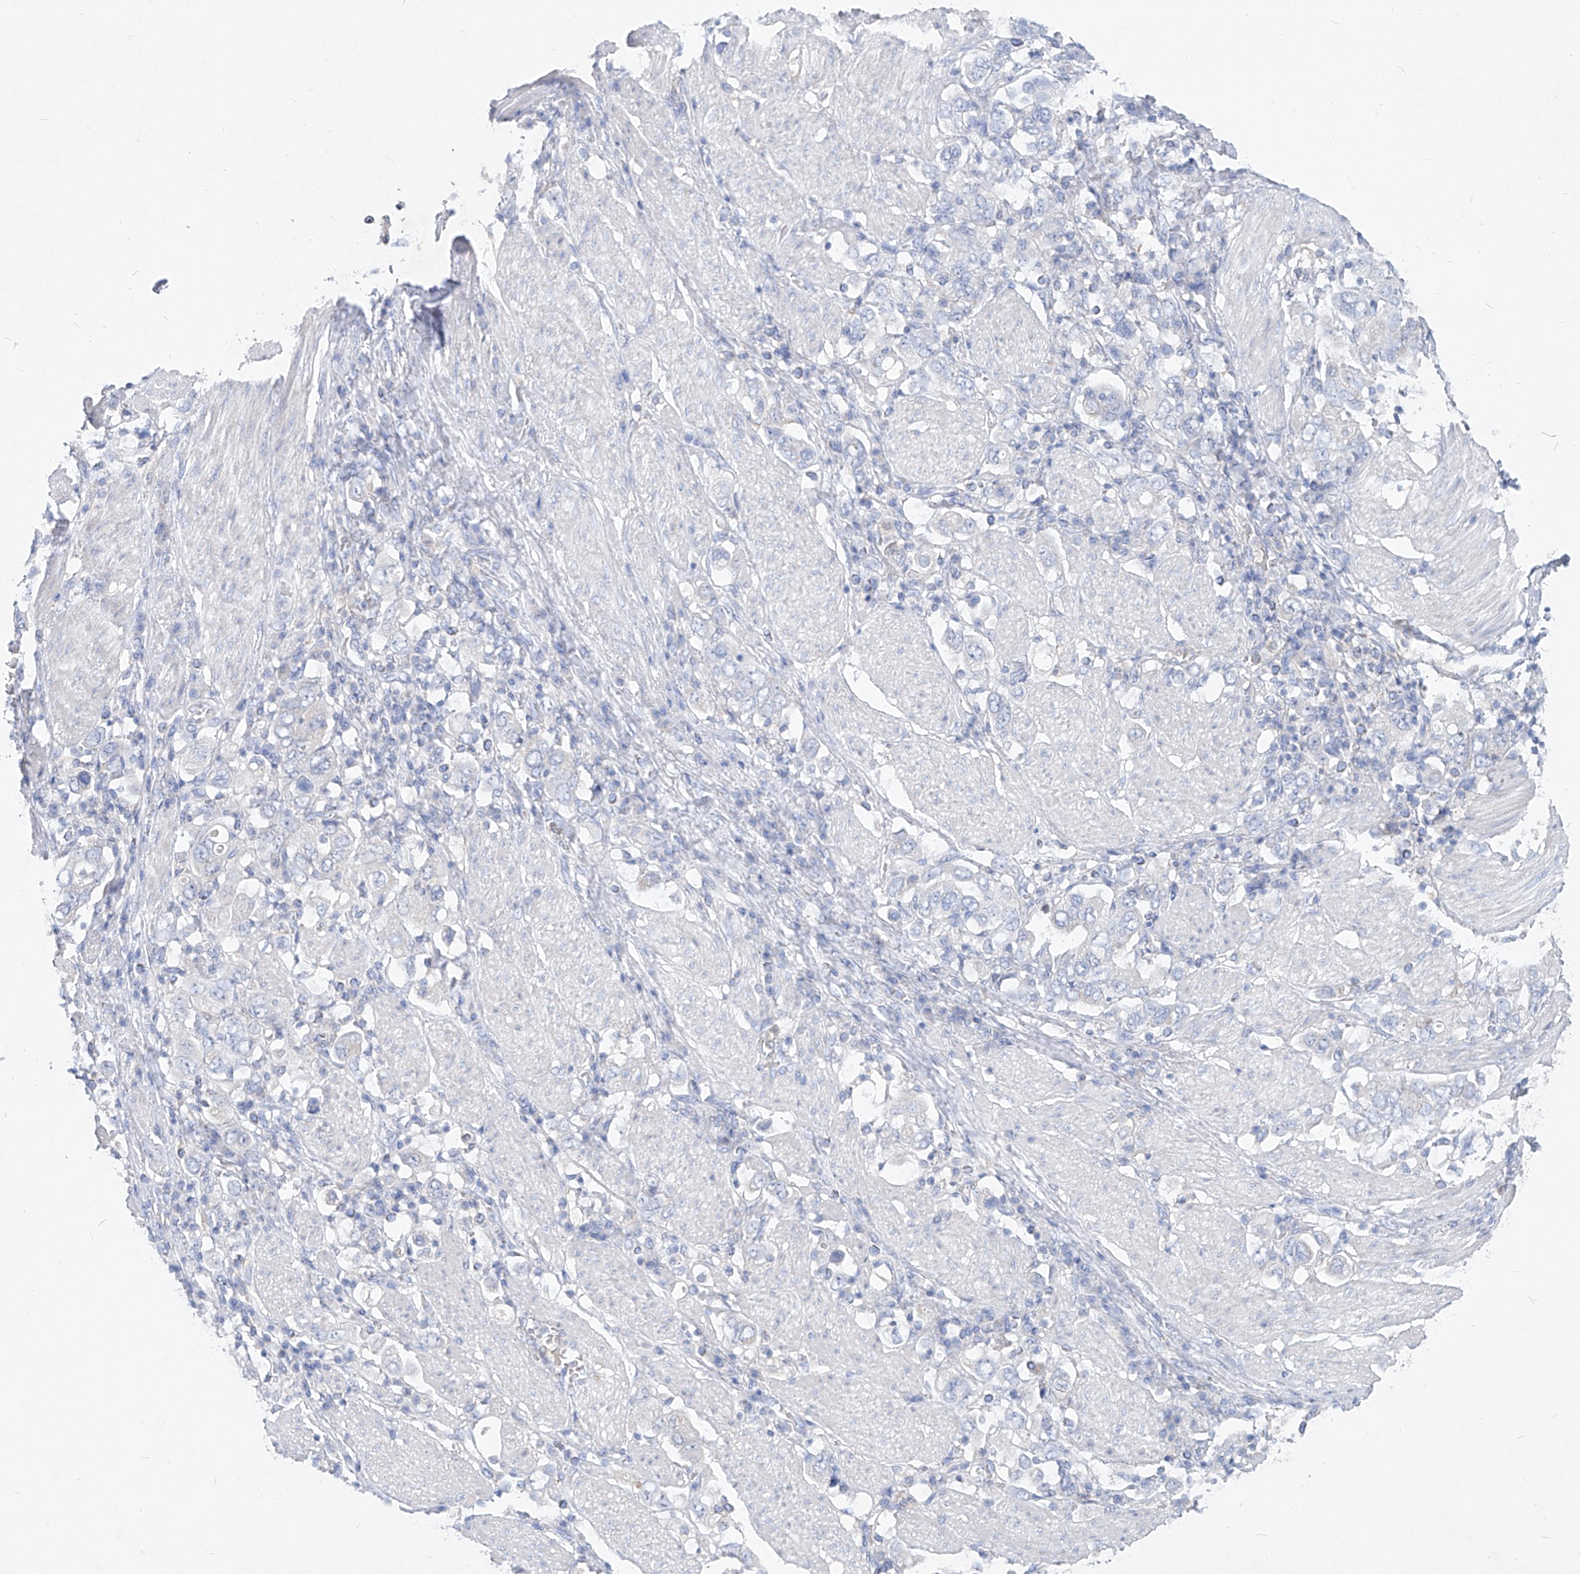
{"staining": {"intensity": "negative", "quantity": "none", "location": "none"}, "tissue": "stomach cancer", "cell_type": "Tumor cells", "image_type": "cancer", "snomed": [{"axis": "morphology", "description": "Adenocarcinoma, NOS"}, {"axis": "topography", "description": "Stomach, upper"}], "caption": "Immunohistochemical staining of human stomach cancer (adenocarcinoma) demonstrates no significant positivity in tumor cells.", "gene": "UFL1", "patient": {"sex": "male", "age": 62}}